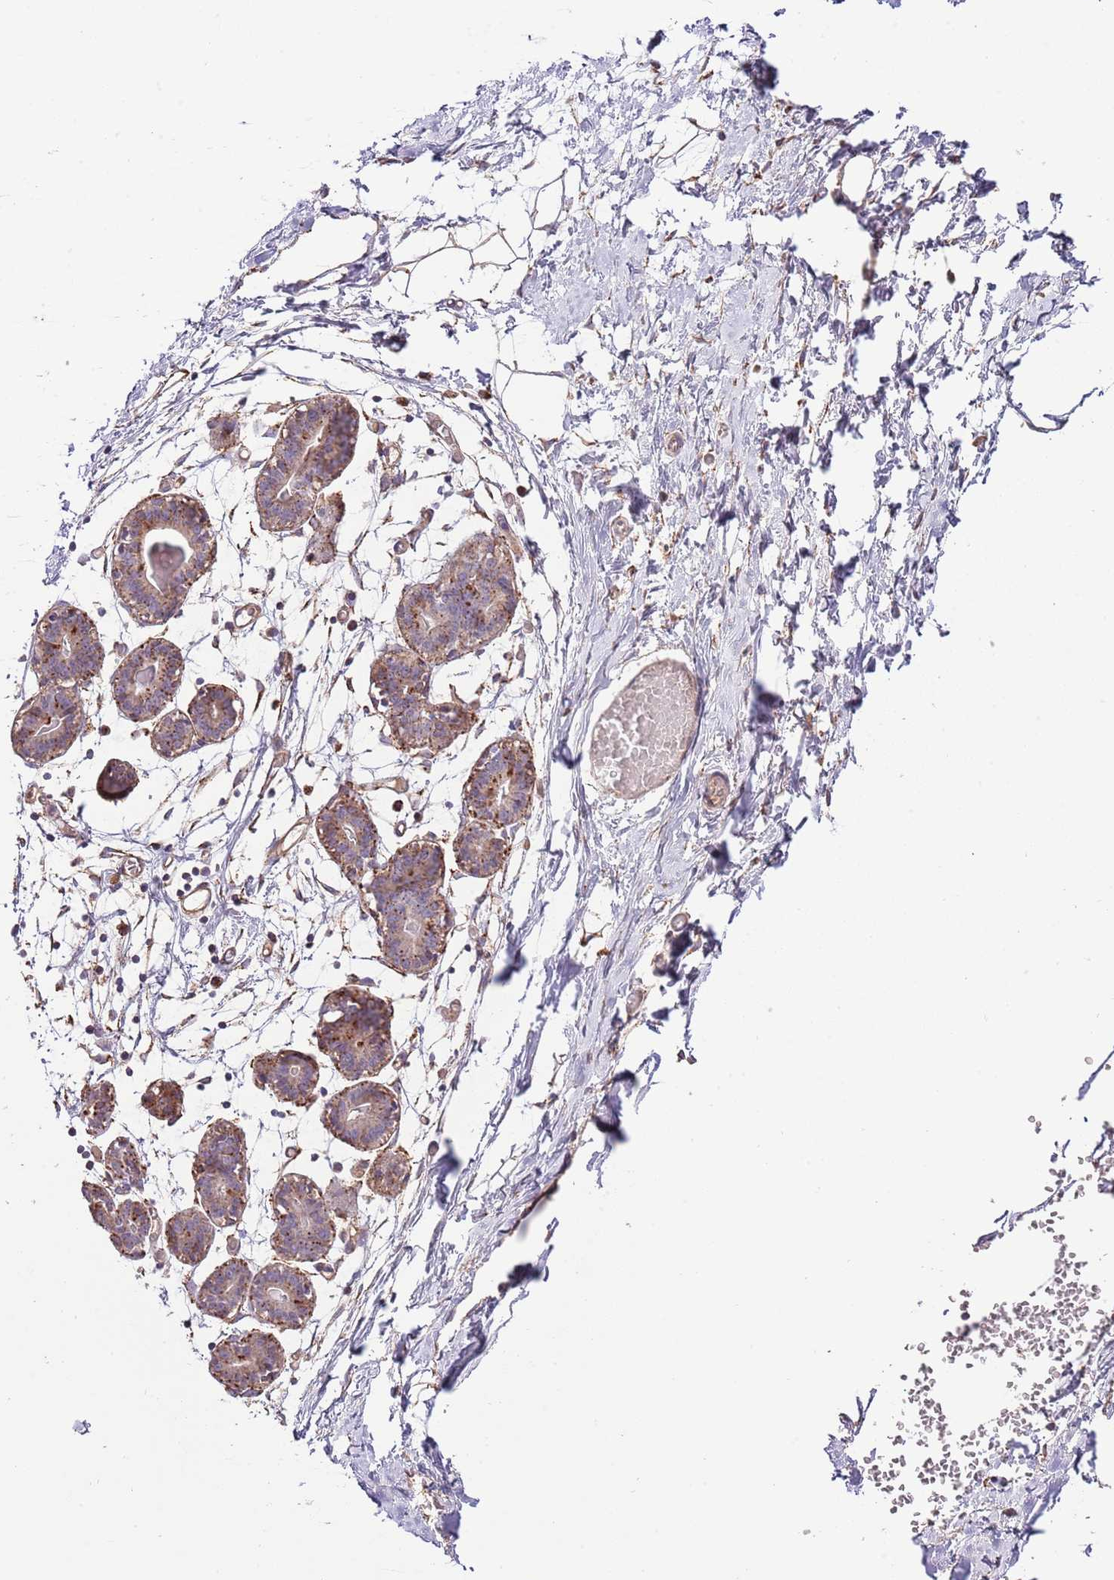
{"staining": {"intensity": "negative", "quantity": "none", "location": "none"}, "tissue": "breast", "cell_type": "Adipocytes", "image_type": "normal", "snomed": [{"axis": "morphology", "description": "Normal tissue, NOS"}, {"axis": "topography", "description": "Breast"}], "caption": "A high-resolution micrograph shows immunohistochemistry staining of normal breast, which reveals no significant positivity in adipocytes.", "gene": "DOCK6", "patient": {"sex": "female", "age": 27}}